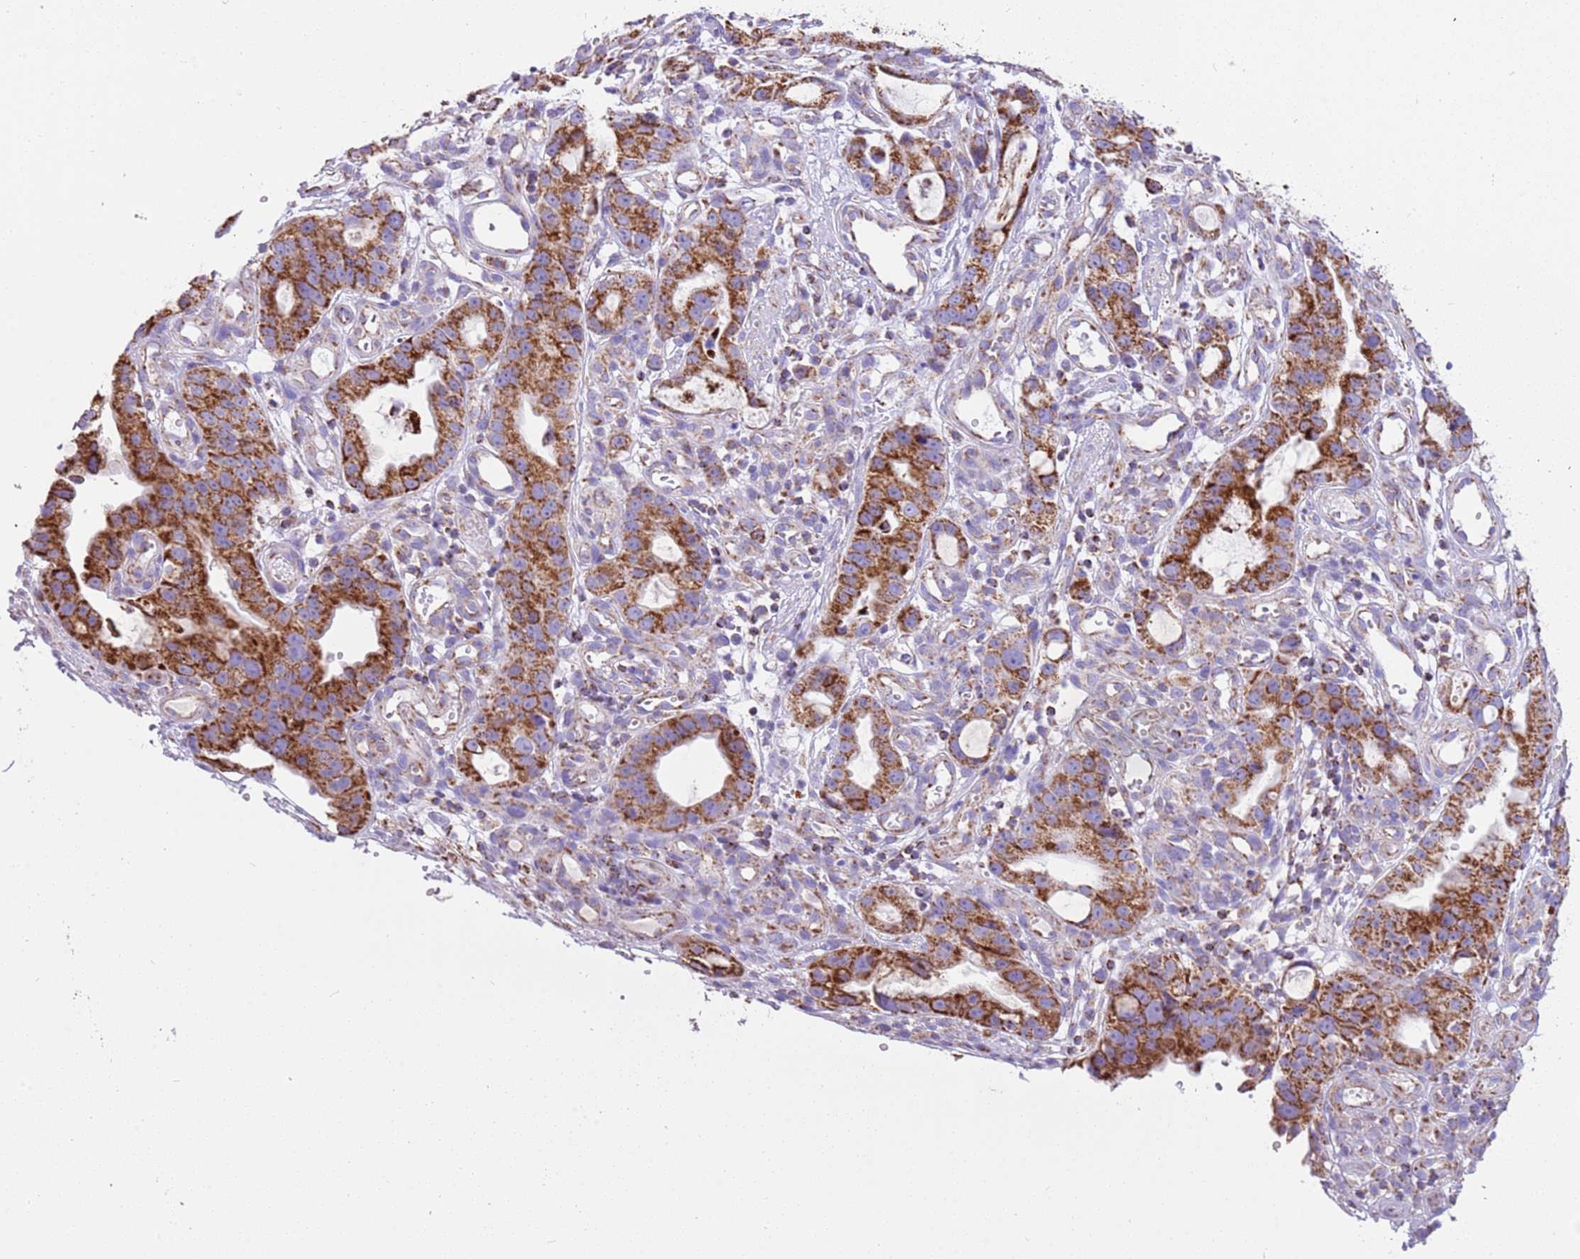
{"staining": {"intensity": "strong", "quantity": ">75%", "location": "cytoplasmic/membranous"}, "tissue": "stomach cancer", "cell_type": "Tumor cells", "image_type": "cancer", "snomed": [{"axis": "morphology", "description": "Adenocarcinoma, NOS"}, {"axis": "topography", "description": "Stomach"}], "caption": "Immunohistochemical staining of human stomach adenocarcinoma shows high levels of strong cytoplasmic/membranous protein positivity in about >75% of tumor cells.", "gene": "SUCLG2", "patient": {"sex": "male", "age": 55}}